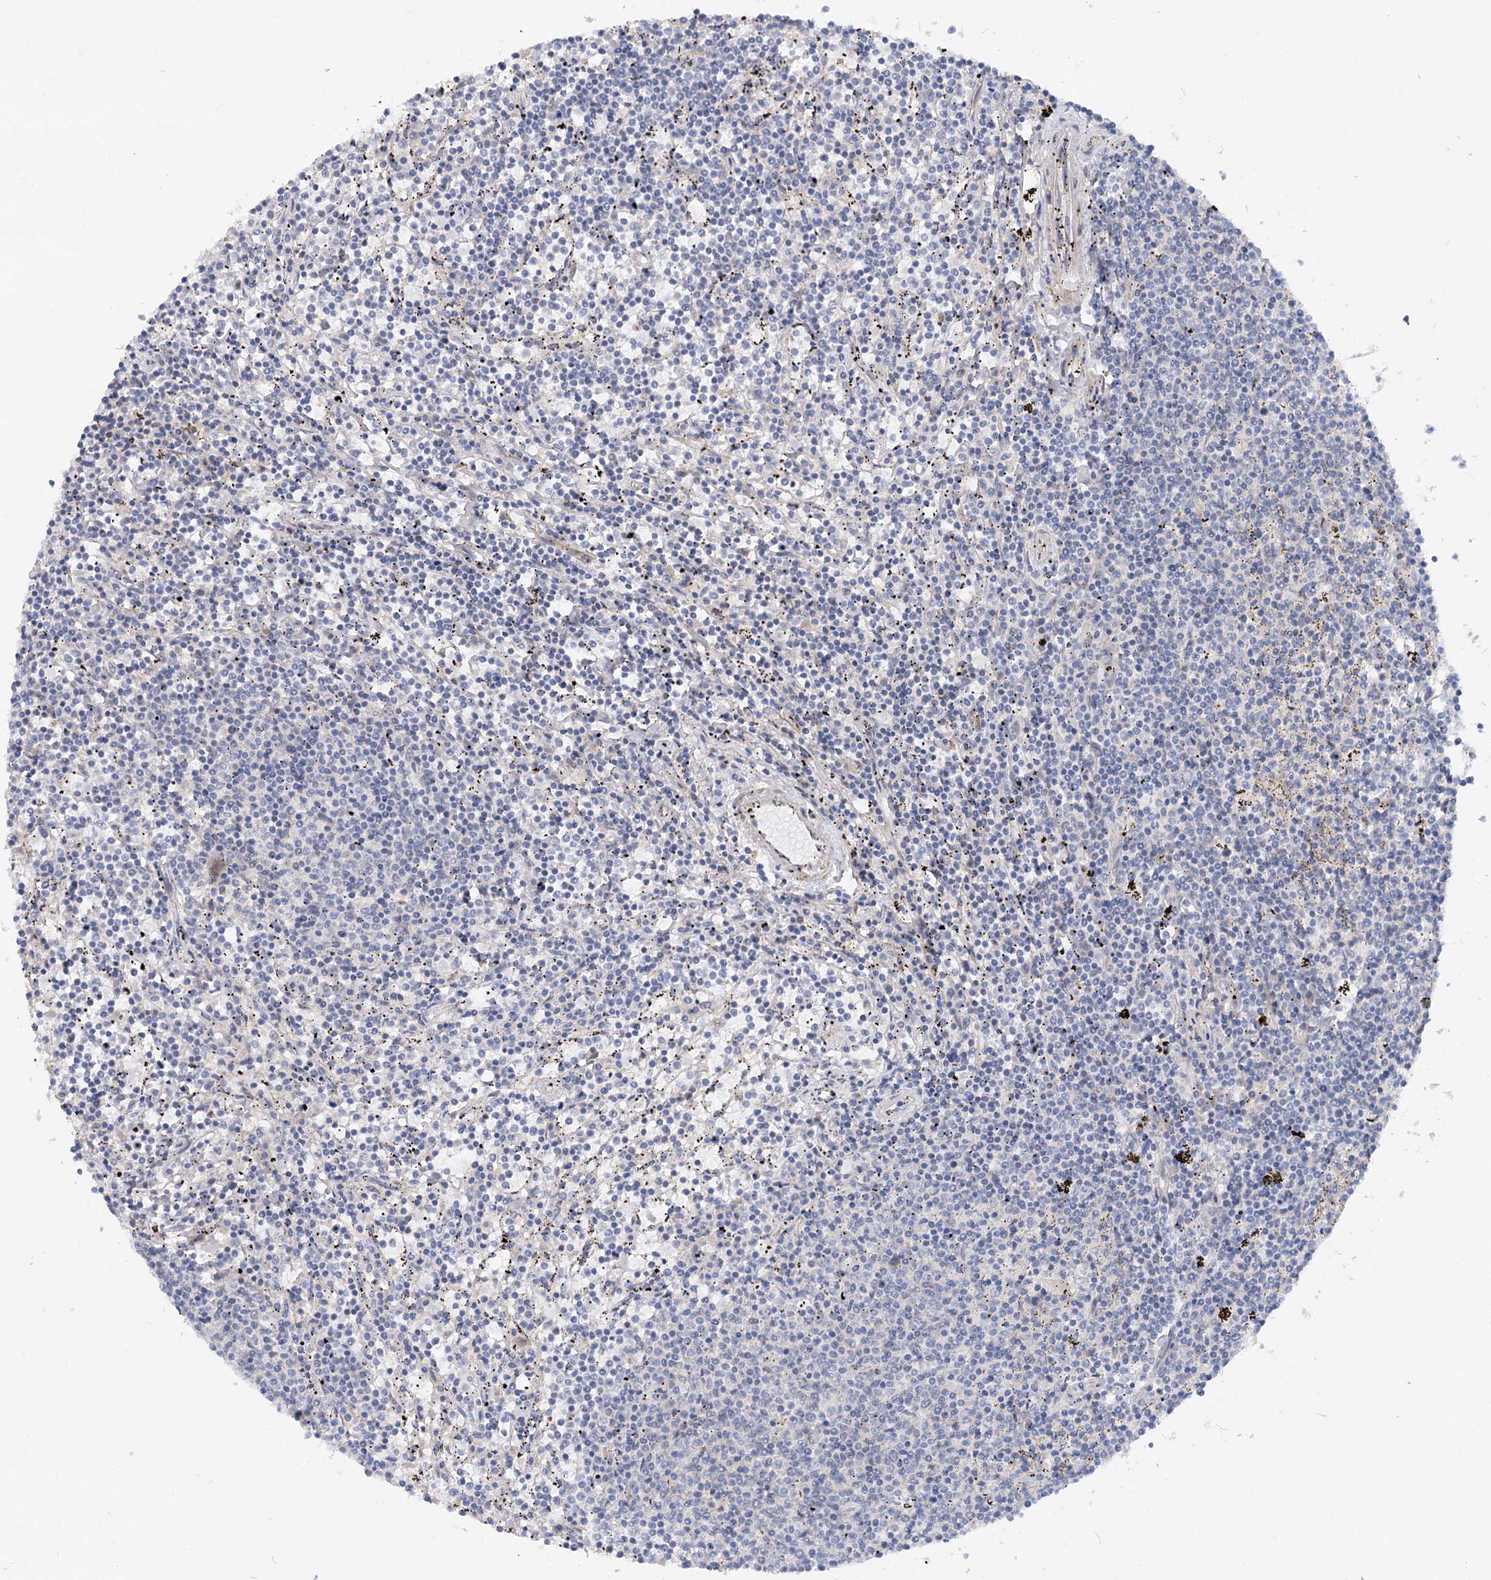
{"staining": {"intensity": "negative", "quantity": "none", "location": "none"}, "tissue": "lymphoma", "cell_type": "Tumor cells", "image_type": "cancer", "snomed": [{"axis": "morphology", "description": "Malignant lymphoma, non-Hodgkin's type, Low grade"}, {"axis": "topography", "description": "Spleen"}], "caption": "IHC of human malignant lymphoma, non-Hodgkin's type (low-grade) exhibits no staining in tumor cells.", "gene": "FGF19", "patient": {"sex": "female", "age": 50}}